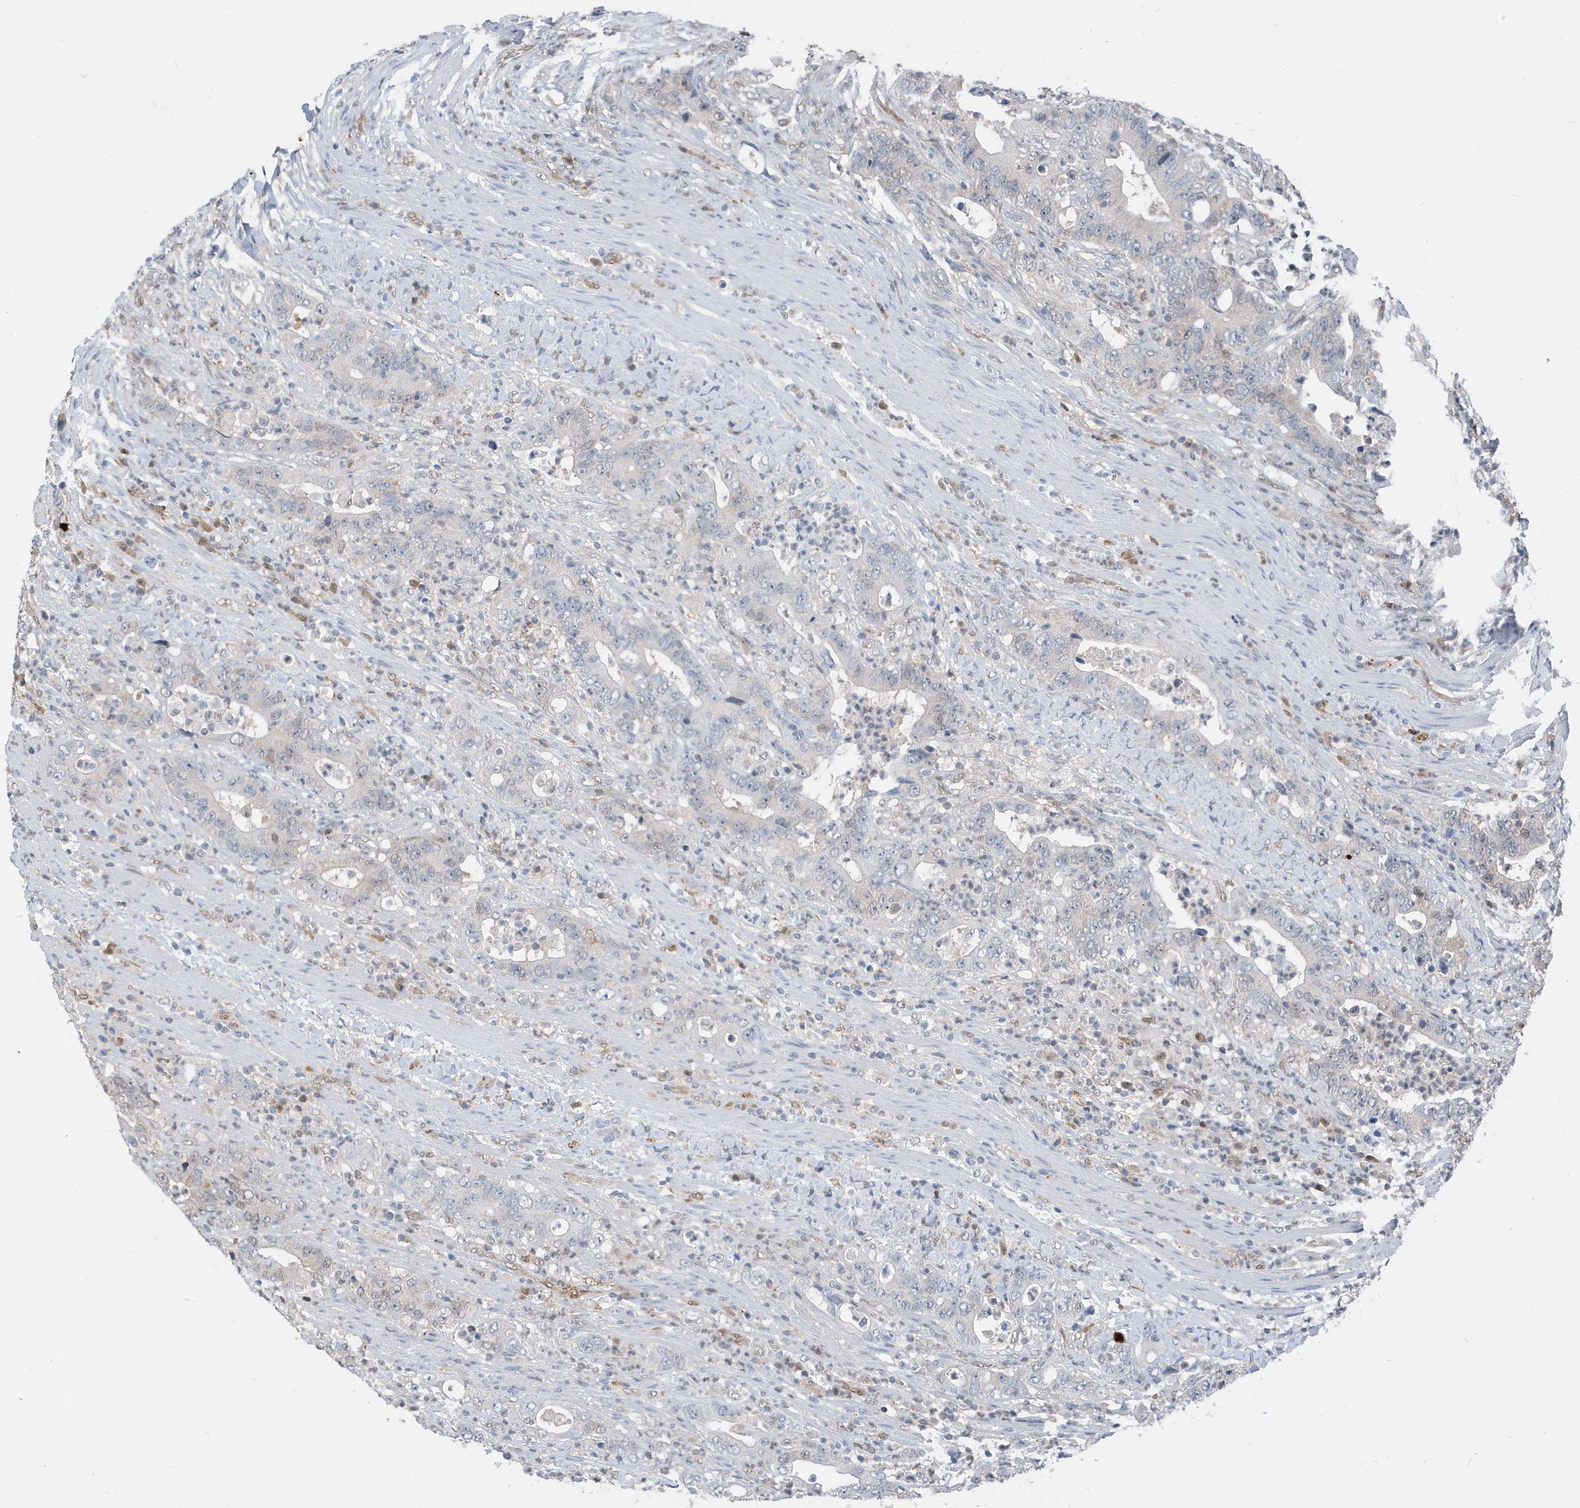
{"staining": {"intensity": "negative", "quantity": "none", "location": "none"}, "tissue": "colorectal cancer", "cell_type": "Tumor cells", "image_type": "cancer", "snomed": [{"axis": "morphology", "description": "Adenocarcinoma, NOS"}, {"axis": "topography", "description": "Colon"}], "caption": "This photomicrograph is of colorectal cancer stained with IHC to label a protein in brown with the nuclei are counter-stained blue. There is no staining in tumor cells.", "gene": "NCOA7", "patient": {"sex": "female", "age": 75}}